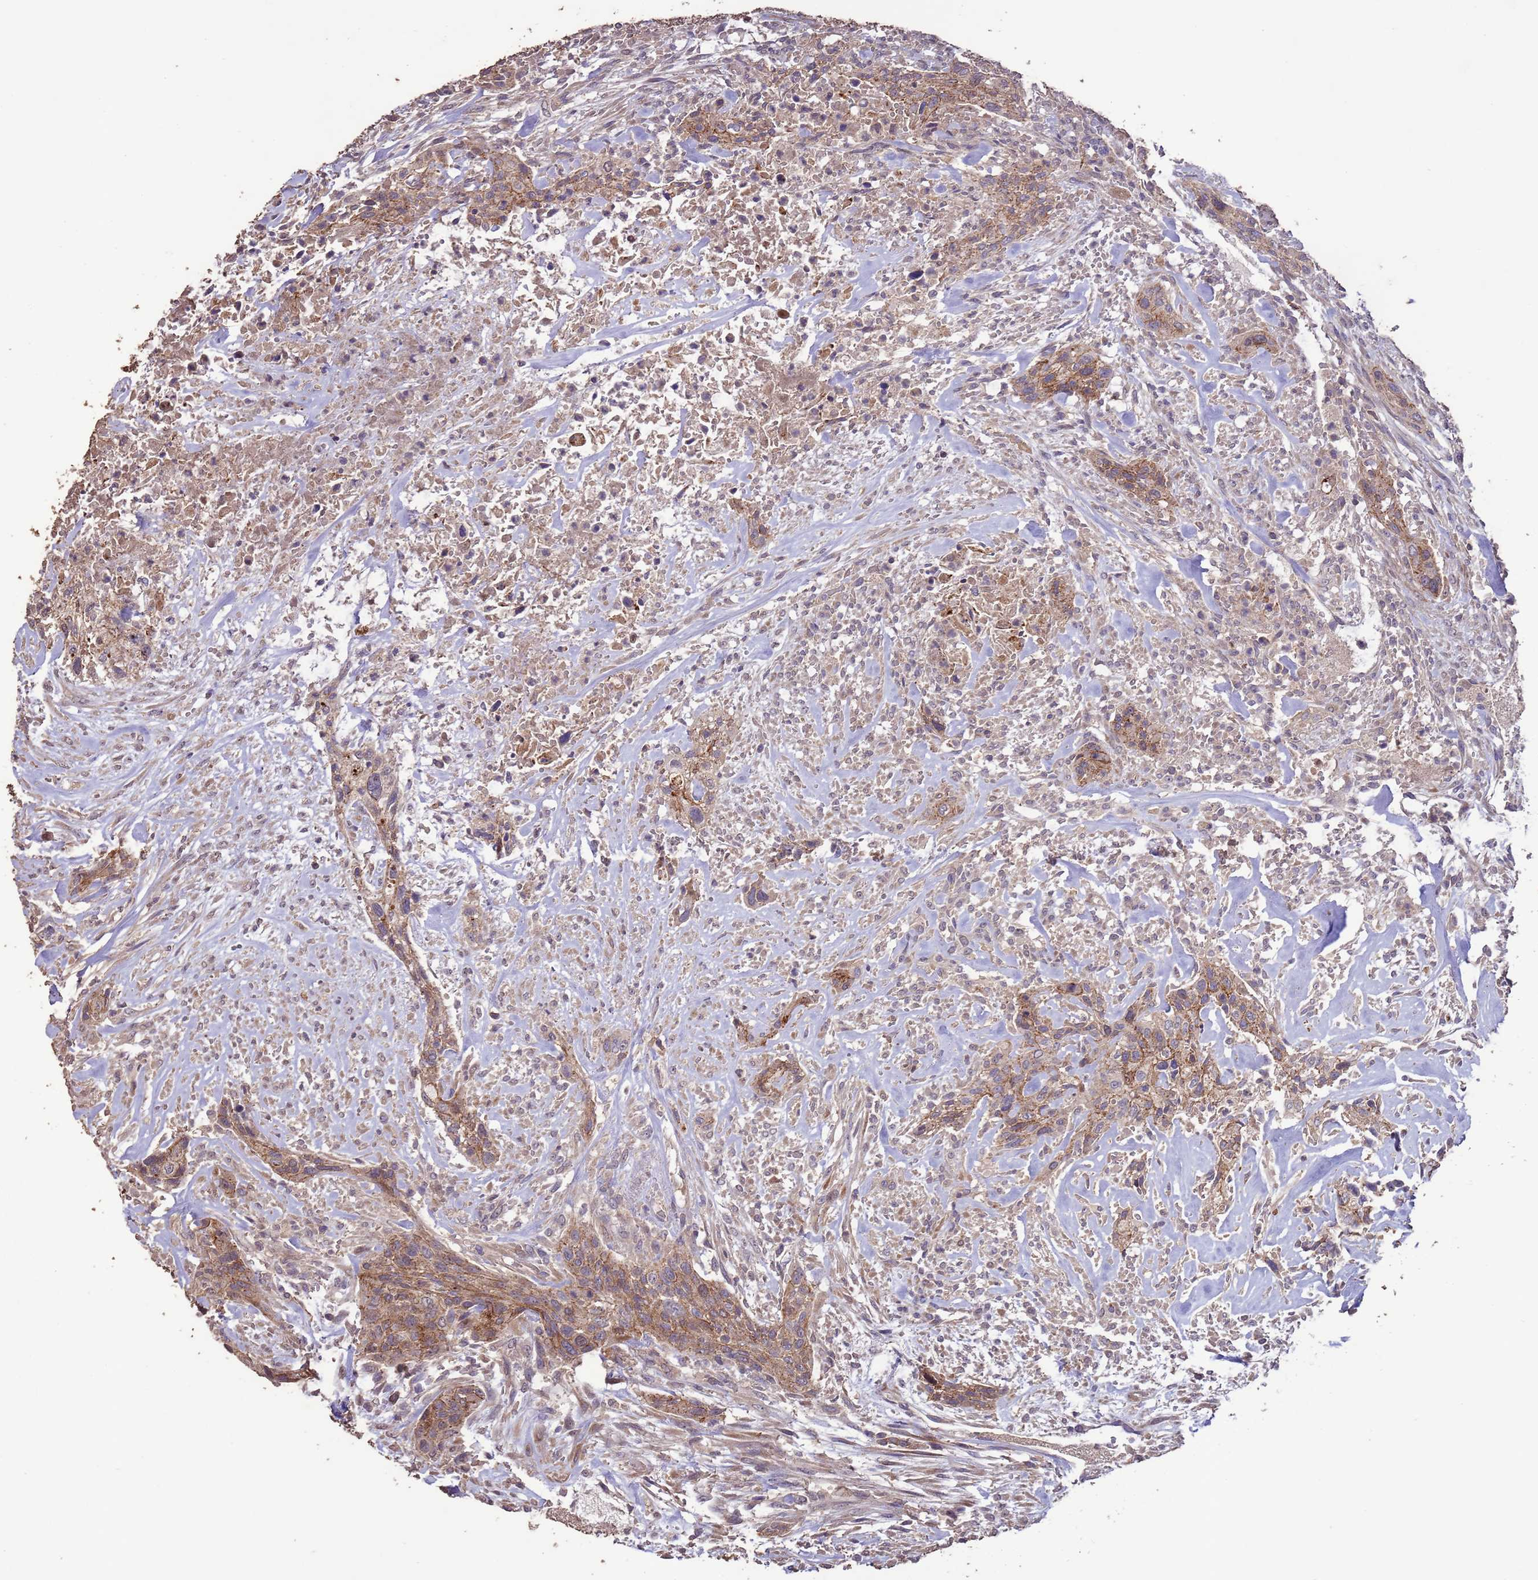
{"staining": {"intensity": "moderate", "quantity": ">75%", "location": "cytoplasmic/membranous"}, "tissue": "urothelial cancer", "cell_type": "Tumor cells", "image_type": "cancer", "snomed": [{"axis": "morphology", "description": "Urothelial carcinoma, High grade"}, {"axis": "topography", "description": "Urinary bladder"}], "caption": "High-grade urothelial carcinoma was stained to show a protein in brown. There is medium levels of moderate cytoplasmic/membranous staining in approximately >75% of tumor cells.", "gene": "SLC9B2", "patient": {"sex": "male", "age": 35}}